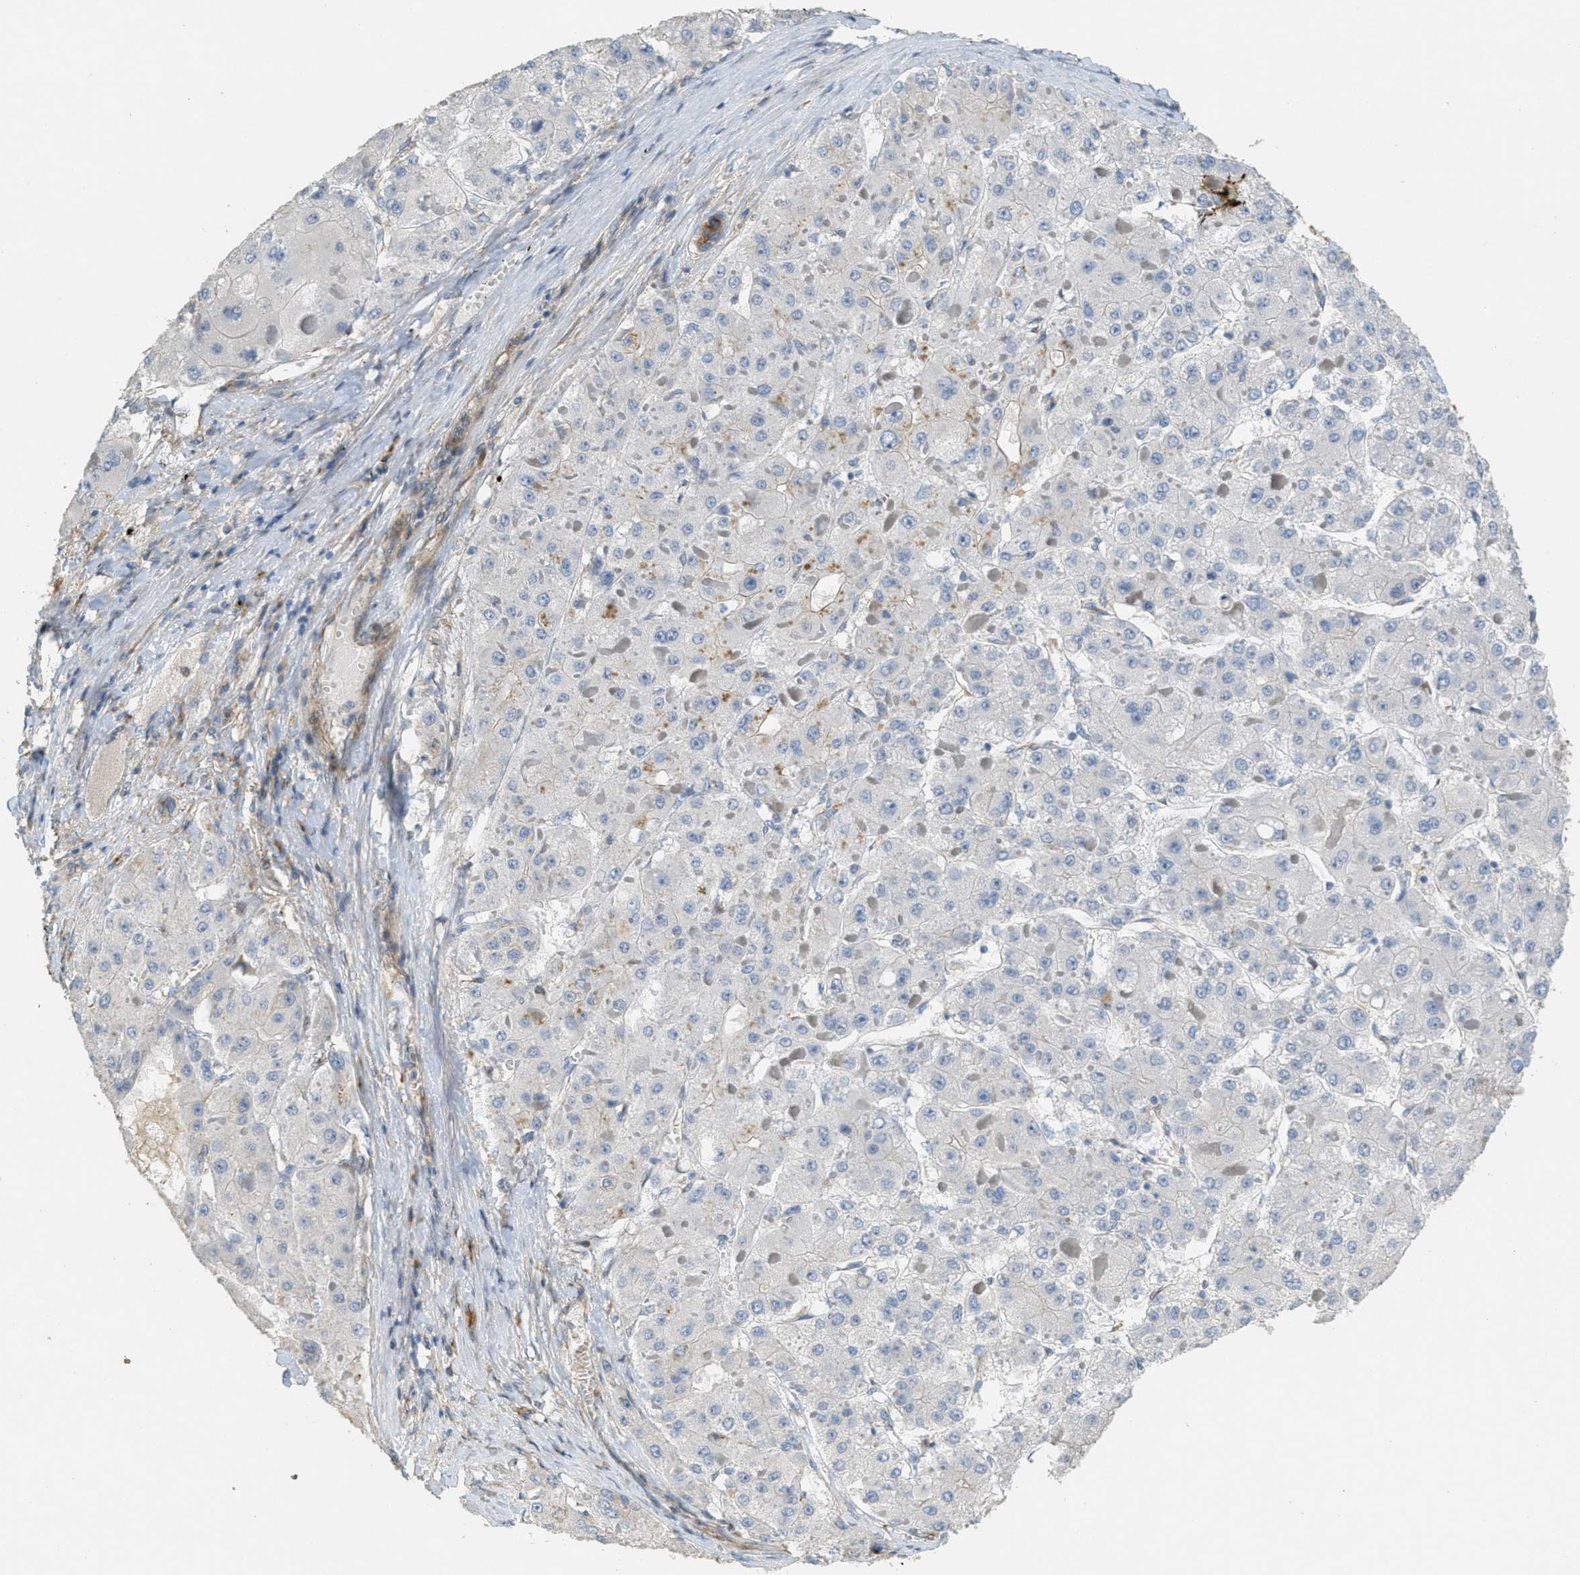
{"staining": {"intensity": "negative", "quantity": "none", "location": "none"}, "tissue": "liver cancer", "cell_type": "Tumor cells", "image_type": "cancer", "snomed": [{"axis": "morphology", "description": "Carcinoma, Hepatocellular, NOS"}, {"axis": "topography", "description": "Liver"}], "caption": "Immunohistochemistry (IHC) micrograph of neoplastic tissue: liver hepatocellular carcinoma stained with DAB (3,3'-diaminobenzidine) displays no significant protein positivity in tumor cells.", "gene": "ADCY5", "patient": {"sex": "female", "age": 73}}